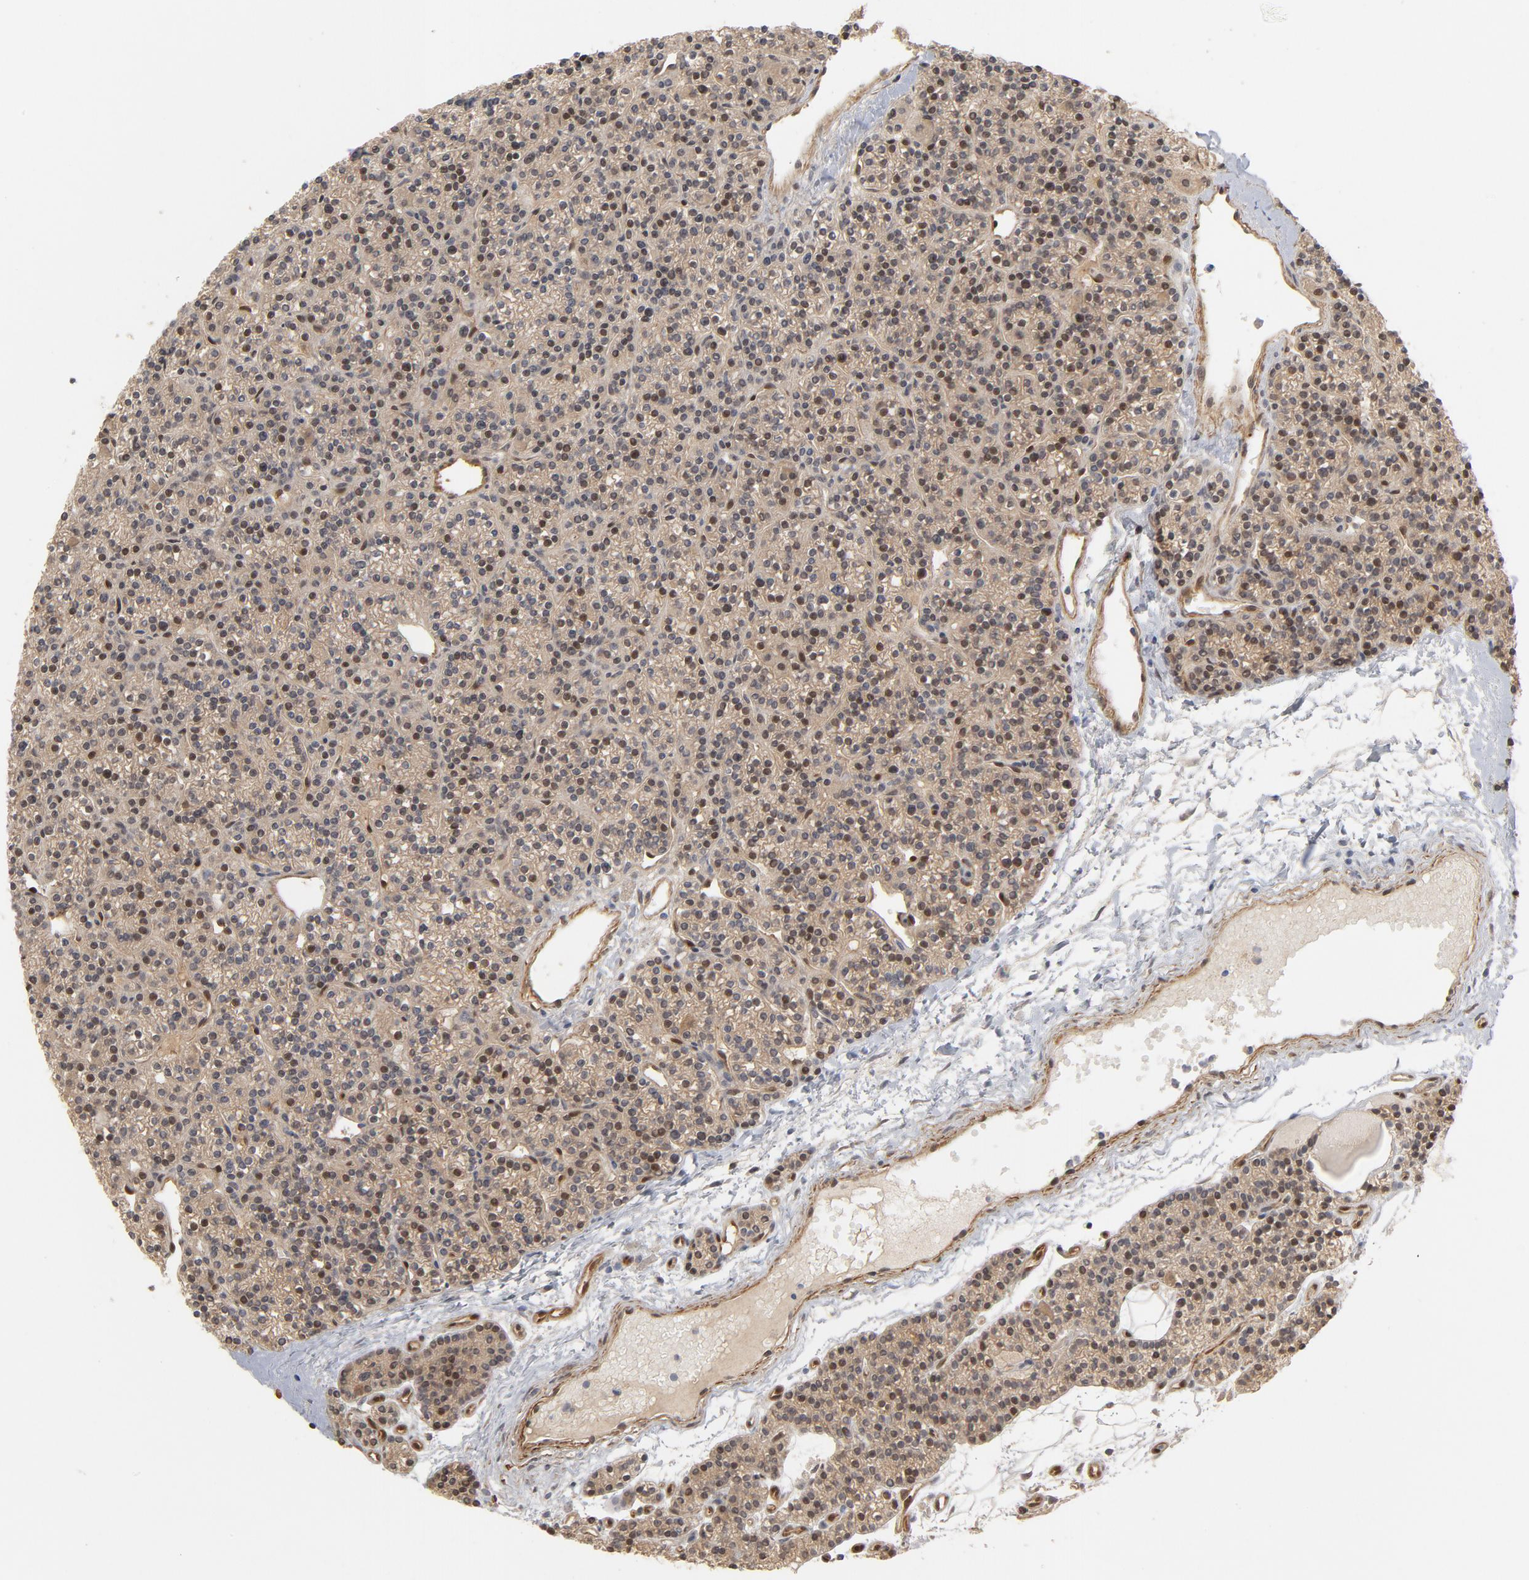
{"staining": {"intensity": "moderate", "quantity": ">75%", "location": "cytoplasmic/membranous,nuclear"}, "tissue": "parathyroid gland", "cell_type": "Glandular cells", "image_type": "normal", "snomed": [{"axis": "morphology", "description": "Normal tissue, NOS"}, {"axis": "topography", "description": "Parathyroid gland"}], "caption": "Immunohistochemistry (IHC) of unremarkable parathyroid gland exhibits medium levels of moderate cytoplasmic/membranous,nuclear staining in approximately >75% of glandular cells.", "gene": "CDC37", "patient": {"sex": "female", "age": 50}}